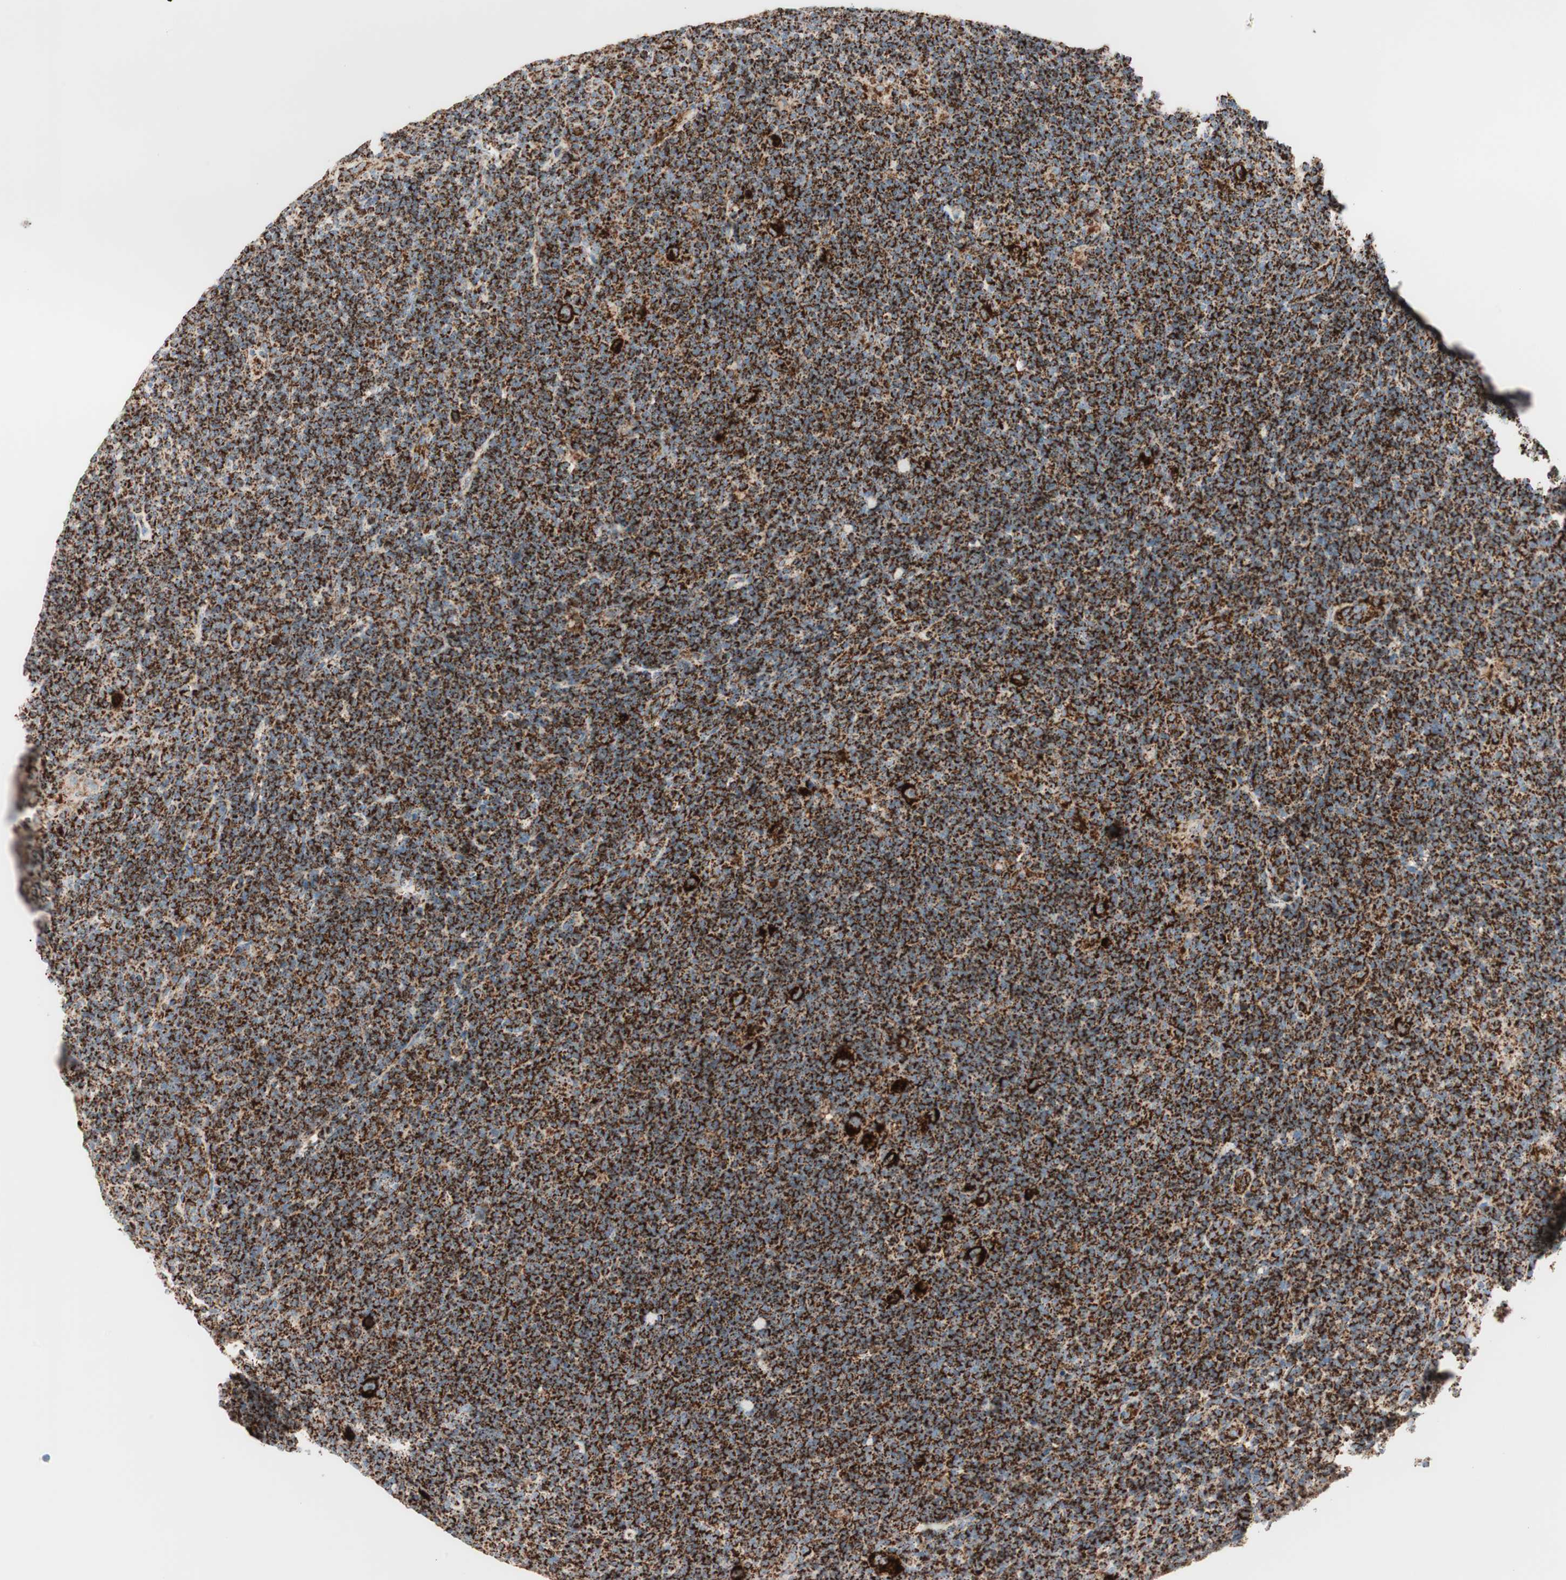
{"staining": {"intensity": "strong", "quantity": ">75%", "location": "cytoplasmic/membranous"}, "tissue": "lymphoma", "cell_type": "Tumor cells", "image_type": "cancer", "snomed": [{"axis": "morphology", "description": "Hodgkin's disease, NOS"}, {"axis": "topography", "description": "Lymph node"}], "caption": "Immunohistochemical staining of human Hodgkin's disease demonstrates high levels of strong cytoplasmic/membranous expression in approximately >75% of tumor cells.", "gene": "TOMM20", "patient": {"sex": "female", "age": 57}}